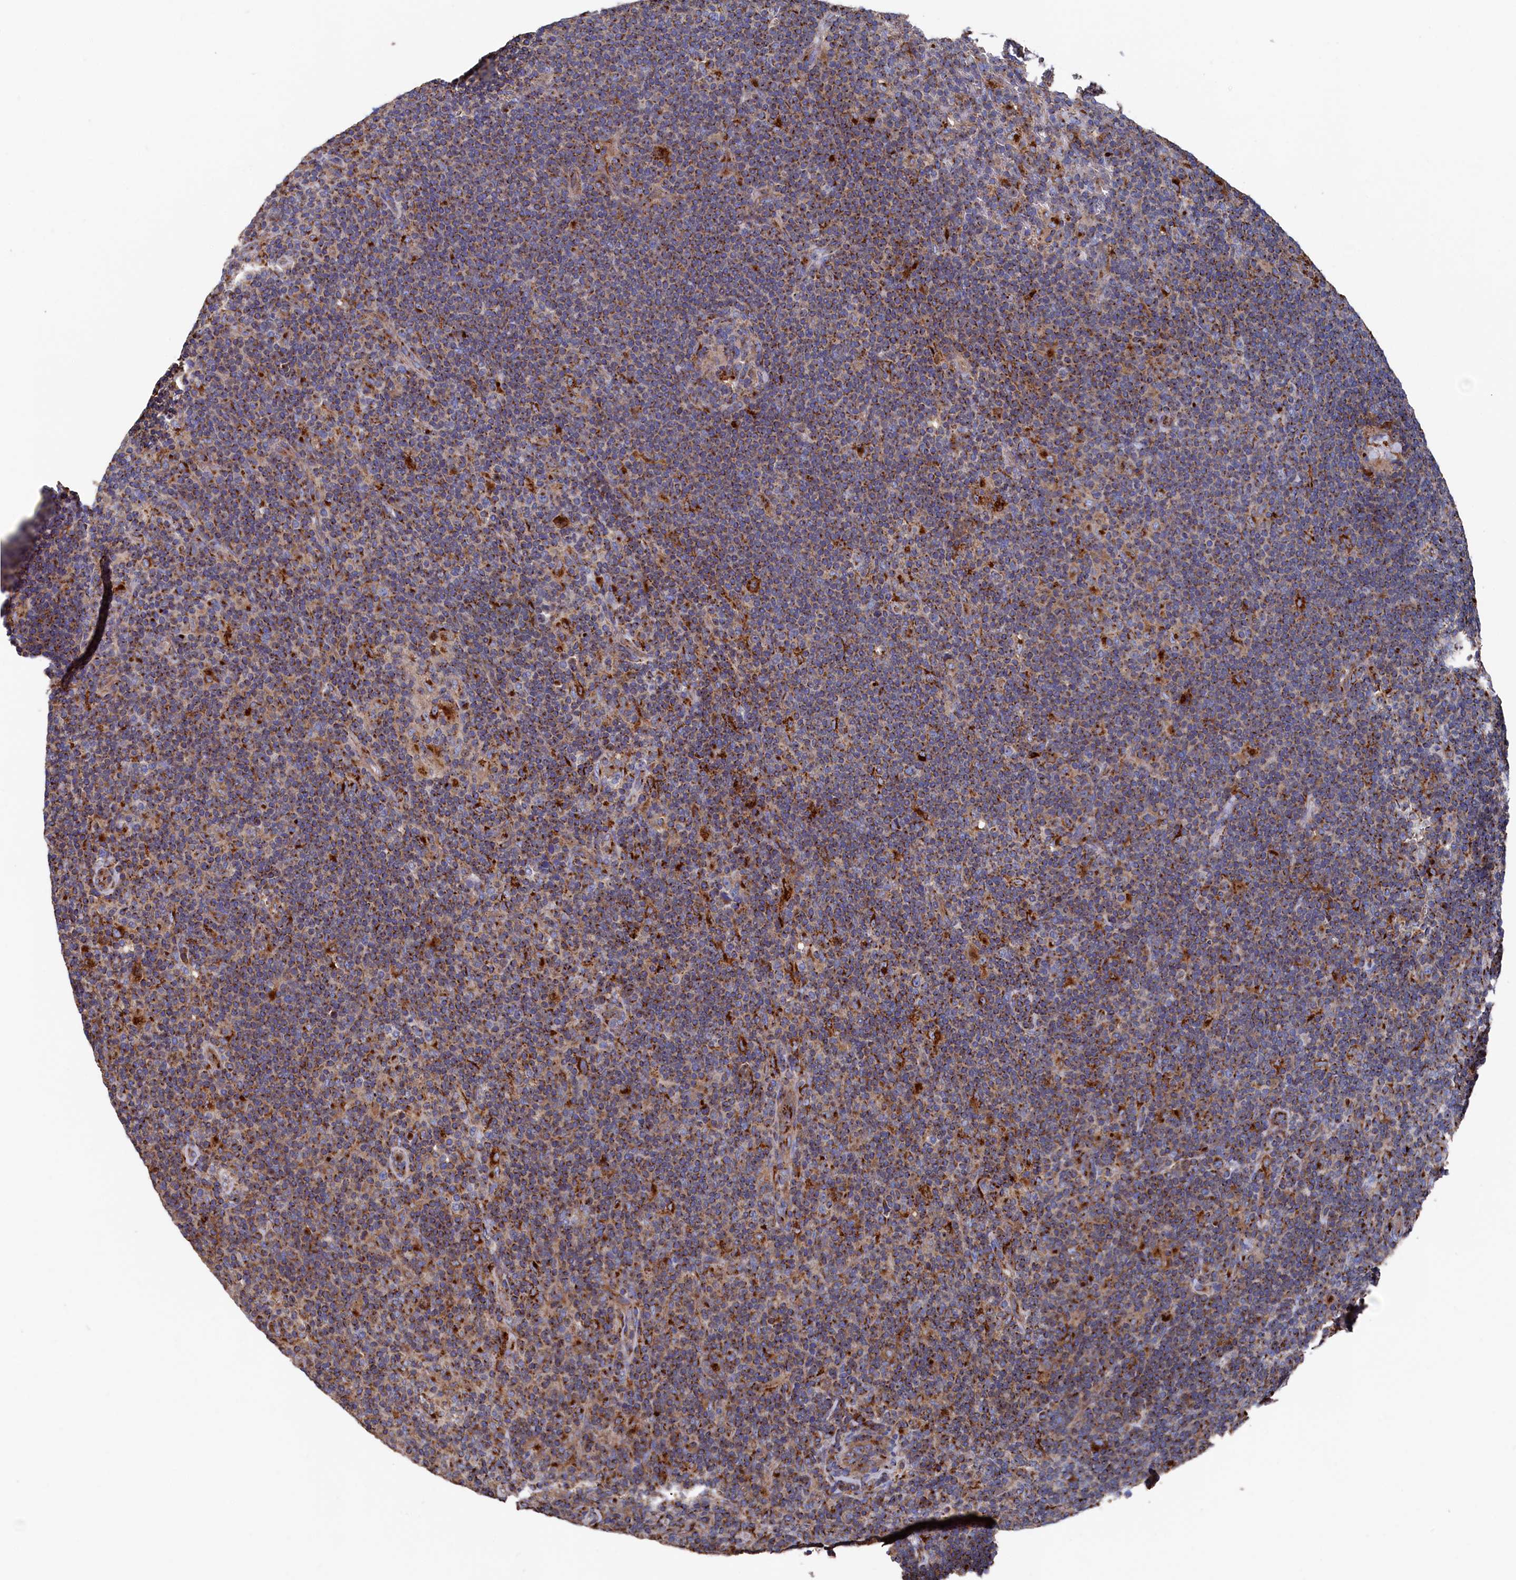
{"staining": {"intensity": "moderate", "quantity": ">75%", "location": "cytoplasmic/membranous"}, "tissue": "lymphoma", "cell_type": "Tumor cells", "image_type": "cancer", "snomed": [{"axis": "morphology", "description": "Hodgkin's disease, NOS"}, {"axis": "topography", "description": "Lymph node"}], "caption": "IHC photomicrograph of human Hodgkin's disease stained for a protein (brown), which reveals medium levels of moderate cytoplasmic/membranous staining in about >75% of tumor cells.", "gene": "PRRC1", "patient": {"sex": "female", "age": 57}}